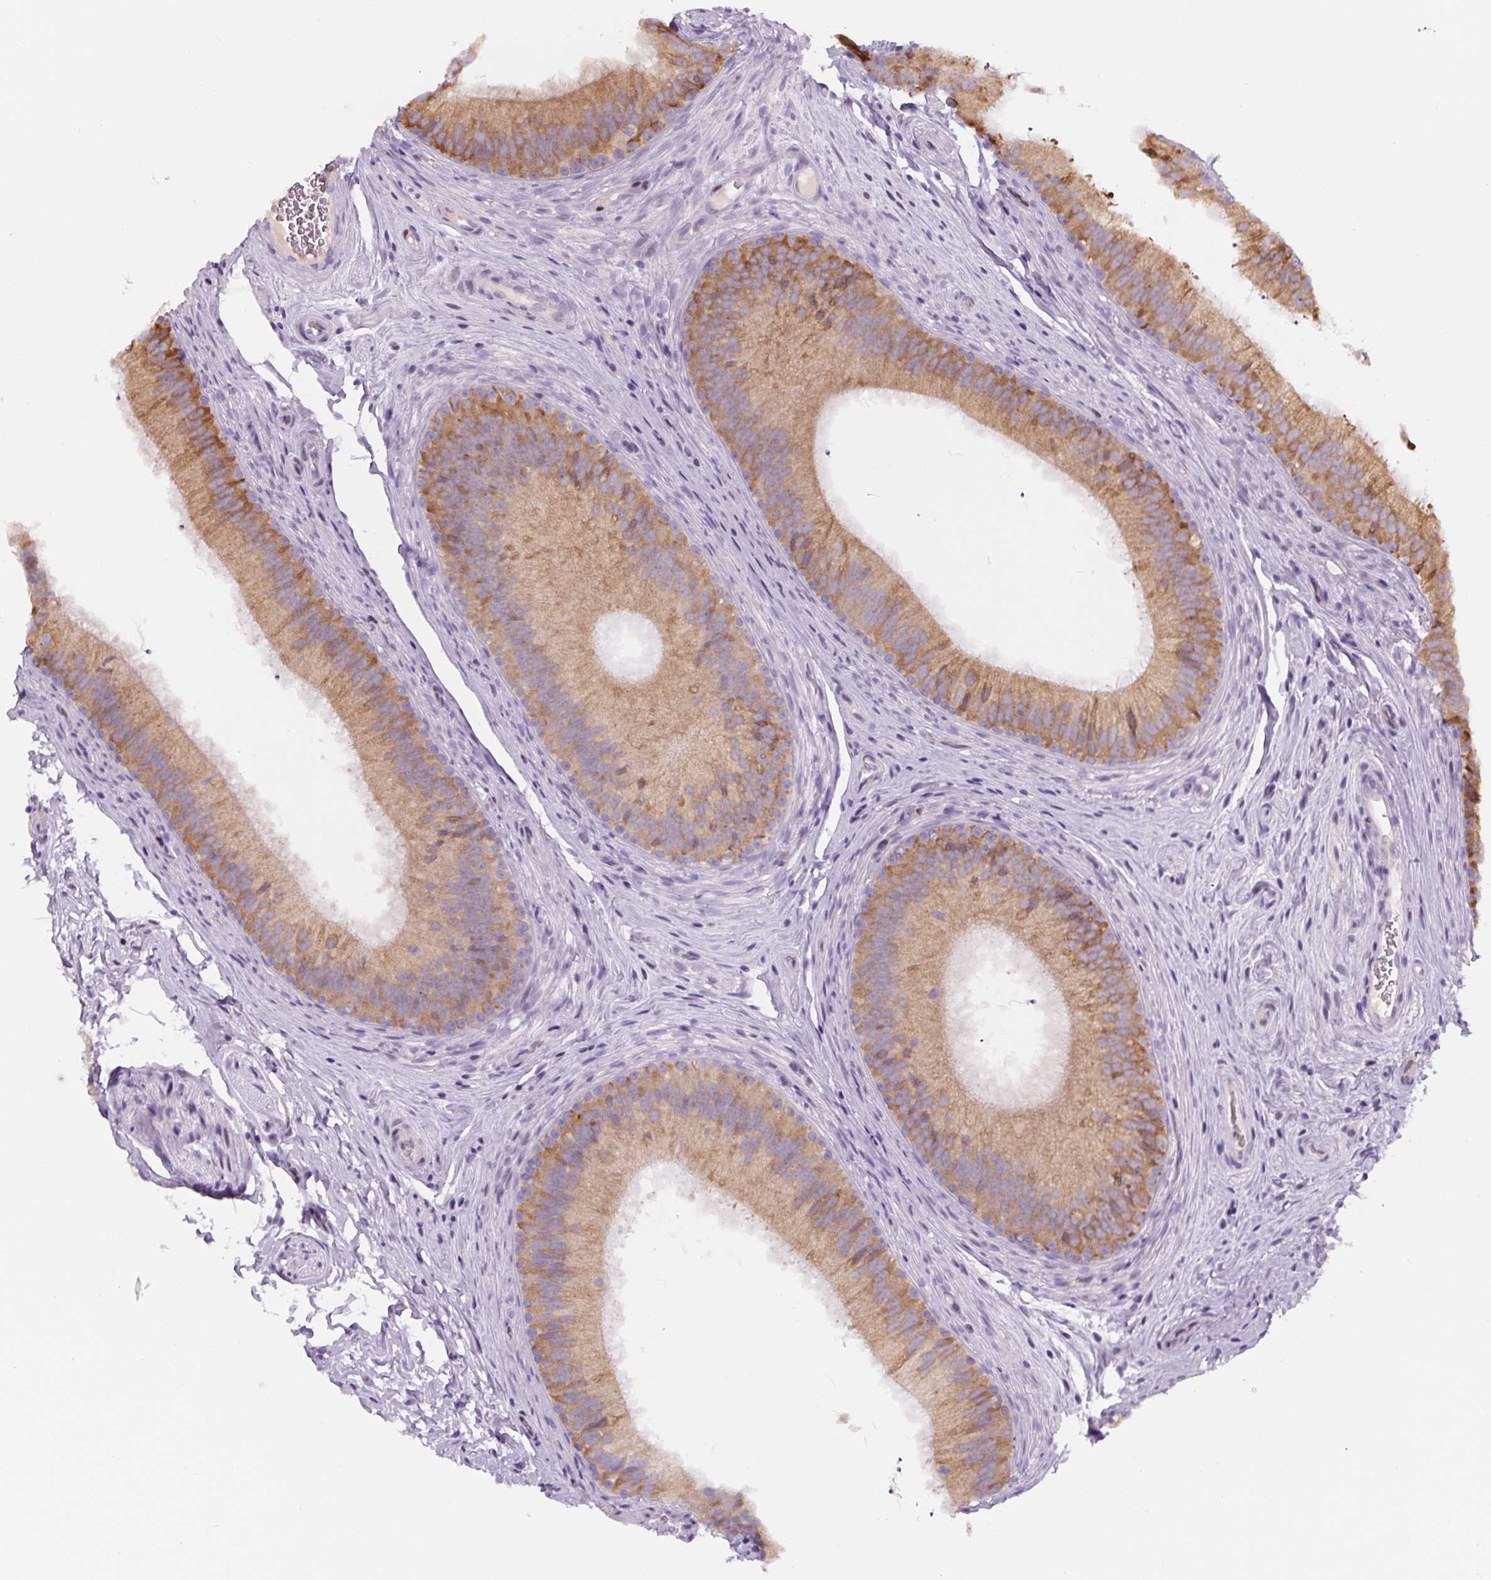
{"staining": {"intensity": "moderate", "quantity": ">75%", "location": "cytoplasmic/membranous"}, "tissue": "epididymis", "cell_type": "Glandular cells", "image_type": "normal", "snomed": [{"axis": "morphology", "description": "Normal tissue, NOS"}, {"axis": "topography", "description": "Epididymis"}], "caption": "Glandular cells exhibit medium levels of moderate cytoplasmic/membranous staining in approximately >75% of cells in benign human epididymis. (DAB (3,3'-diaminobenzidine) = brown stain, brightfield microscopy at high magnification).", "gene": "YIF1B", "patient": {"sex": "male", "age": 24}}